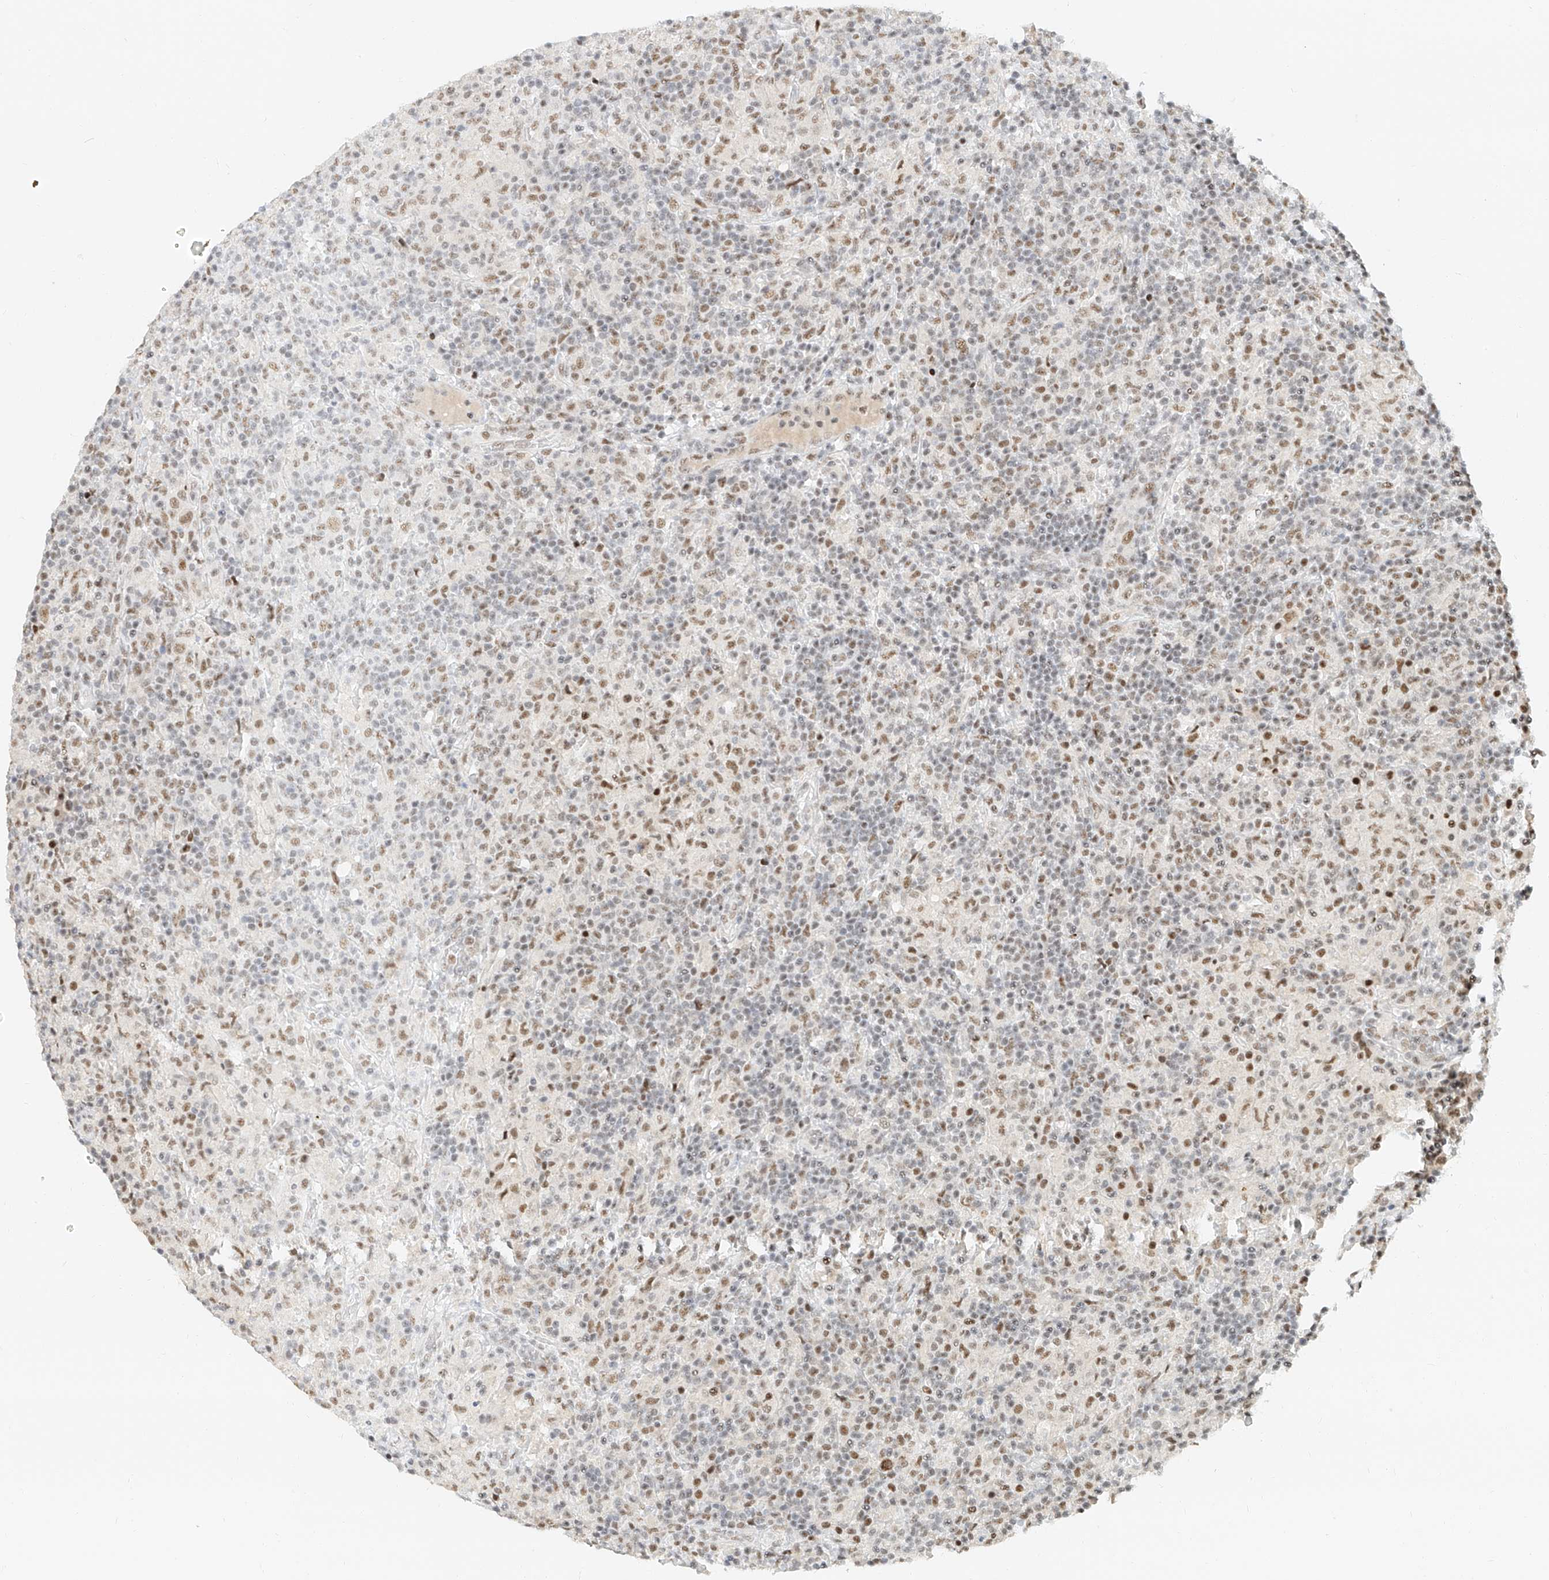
{"staining": {"intensity": "moderate", "quantity": ">75%", "location": "nuclear"}, "tissue": "lymphoma", "cell_type": "Tumor cells", "image_type": "cancer", "snomed": [{"axis": "morphology", "description": "Hodgkin's disease, NOS"}, {"axis": "topography", "description": "Lymph node"}], "caption": "Moderate nuclear staining is appreciated in approximately >75% of tumor cells in Hodgkin's disease.", "gene": "CXorf58", "patient": {"sex": "male", "age": 70}}